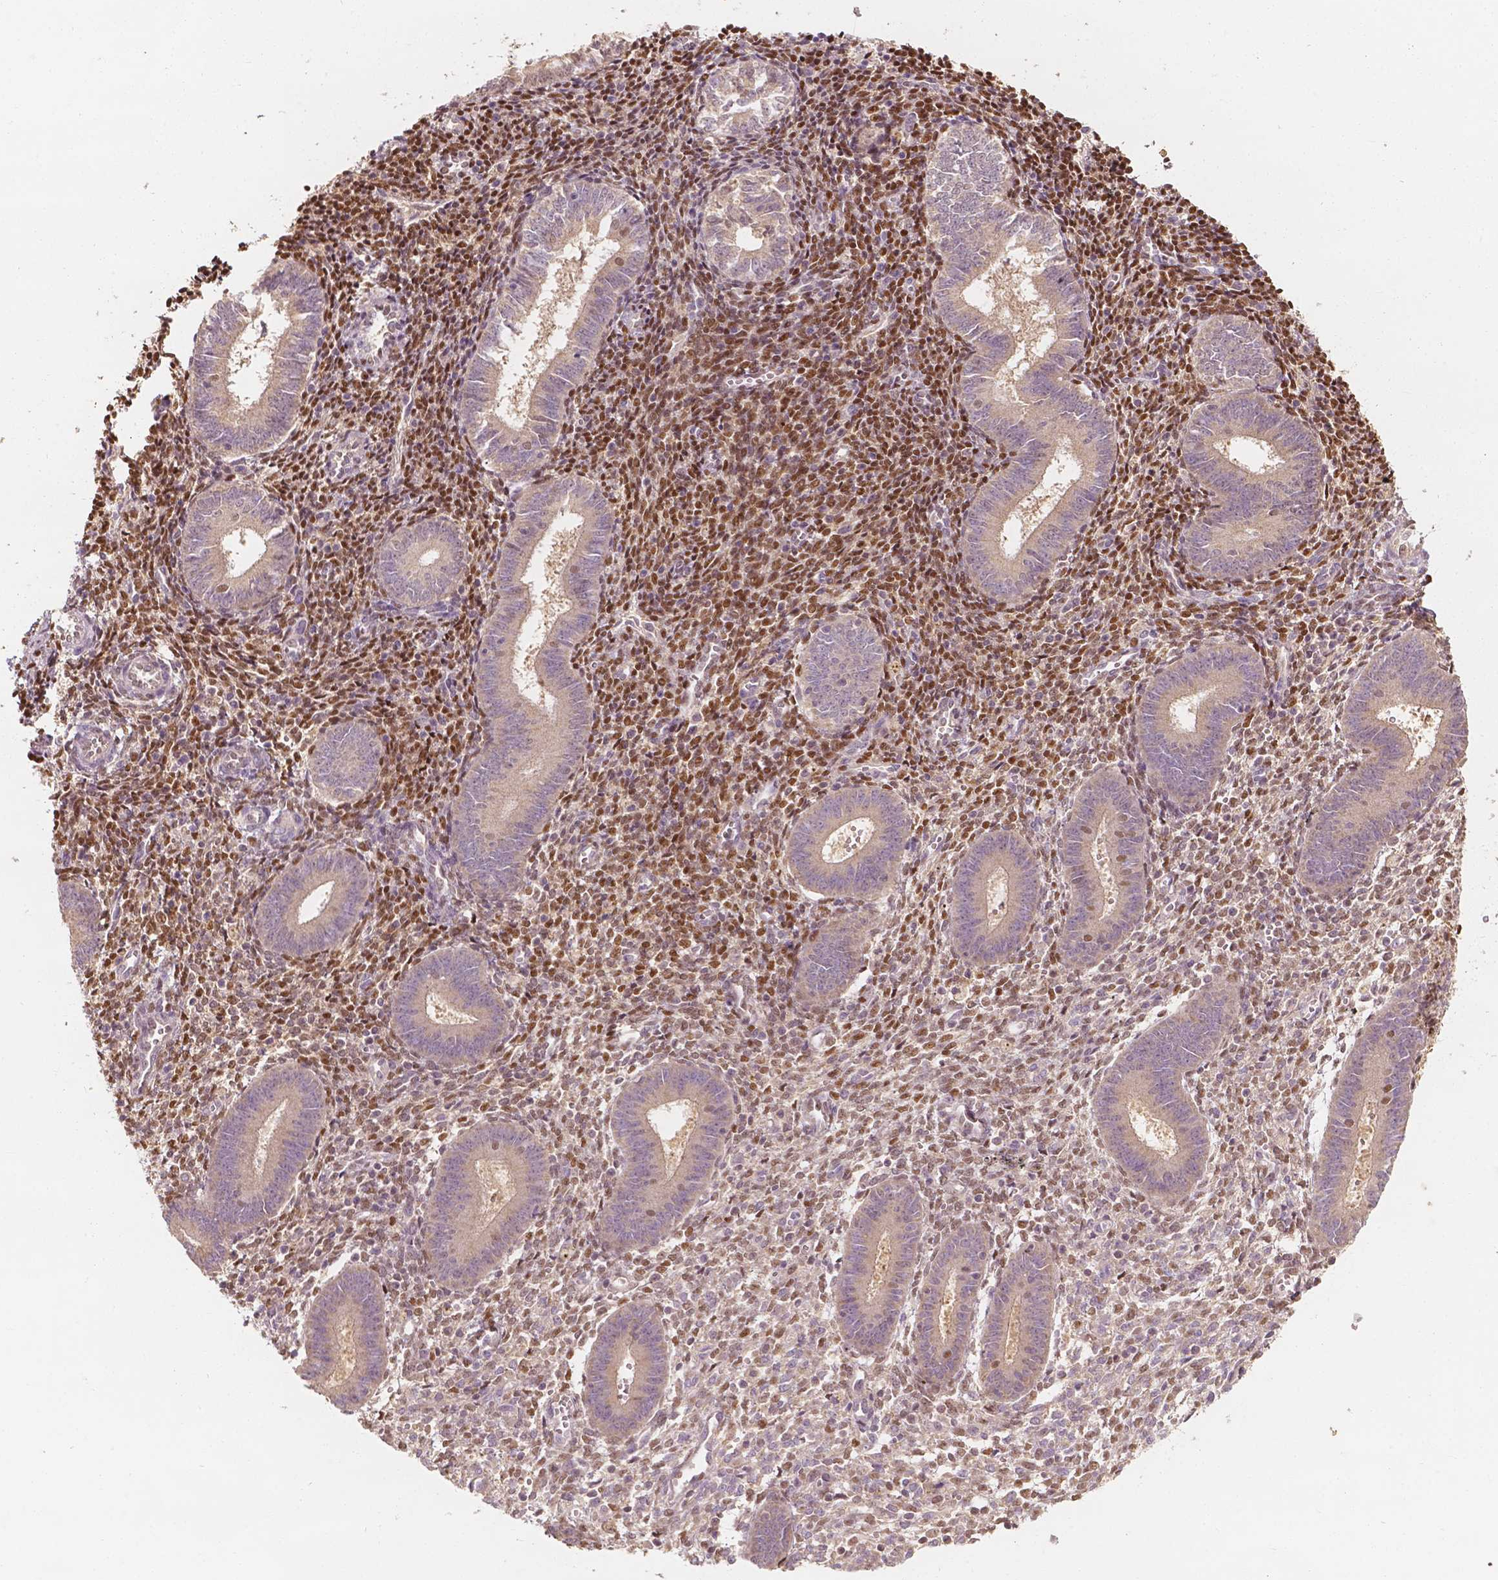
{"staining": {"intensity": "moderate", "quantity": ">75%", "location": "nuclear"}, "tissue": "endometrium", "cell_type": "Cells in endometrial stroma", "image_type": "normal", "snomed": [{"axis": "morphology", "description": "Normal tissue, NOS"}, {"axis": "topography", "description": "Endometrium"}], "caption": "Immunohistochemistry (DAB) staining of normal endometrium displays moderate nuclear protein expression in about >75% of cells in endometrial stroma.", "gene": "TBC1D17", "patient": {"sex": "female", "age": 25}}